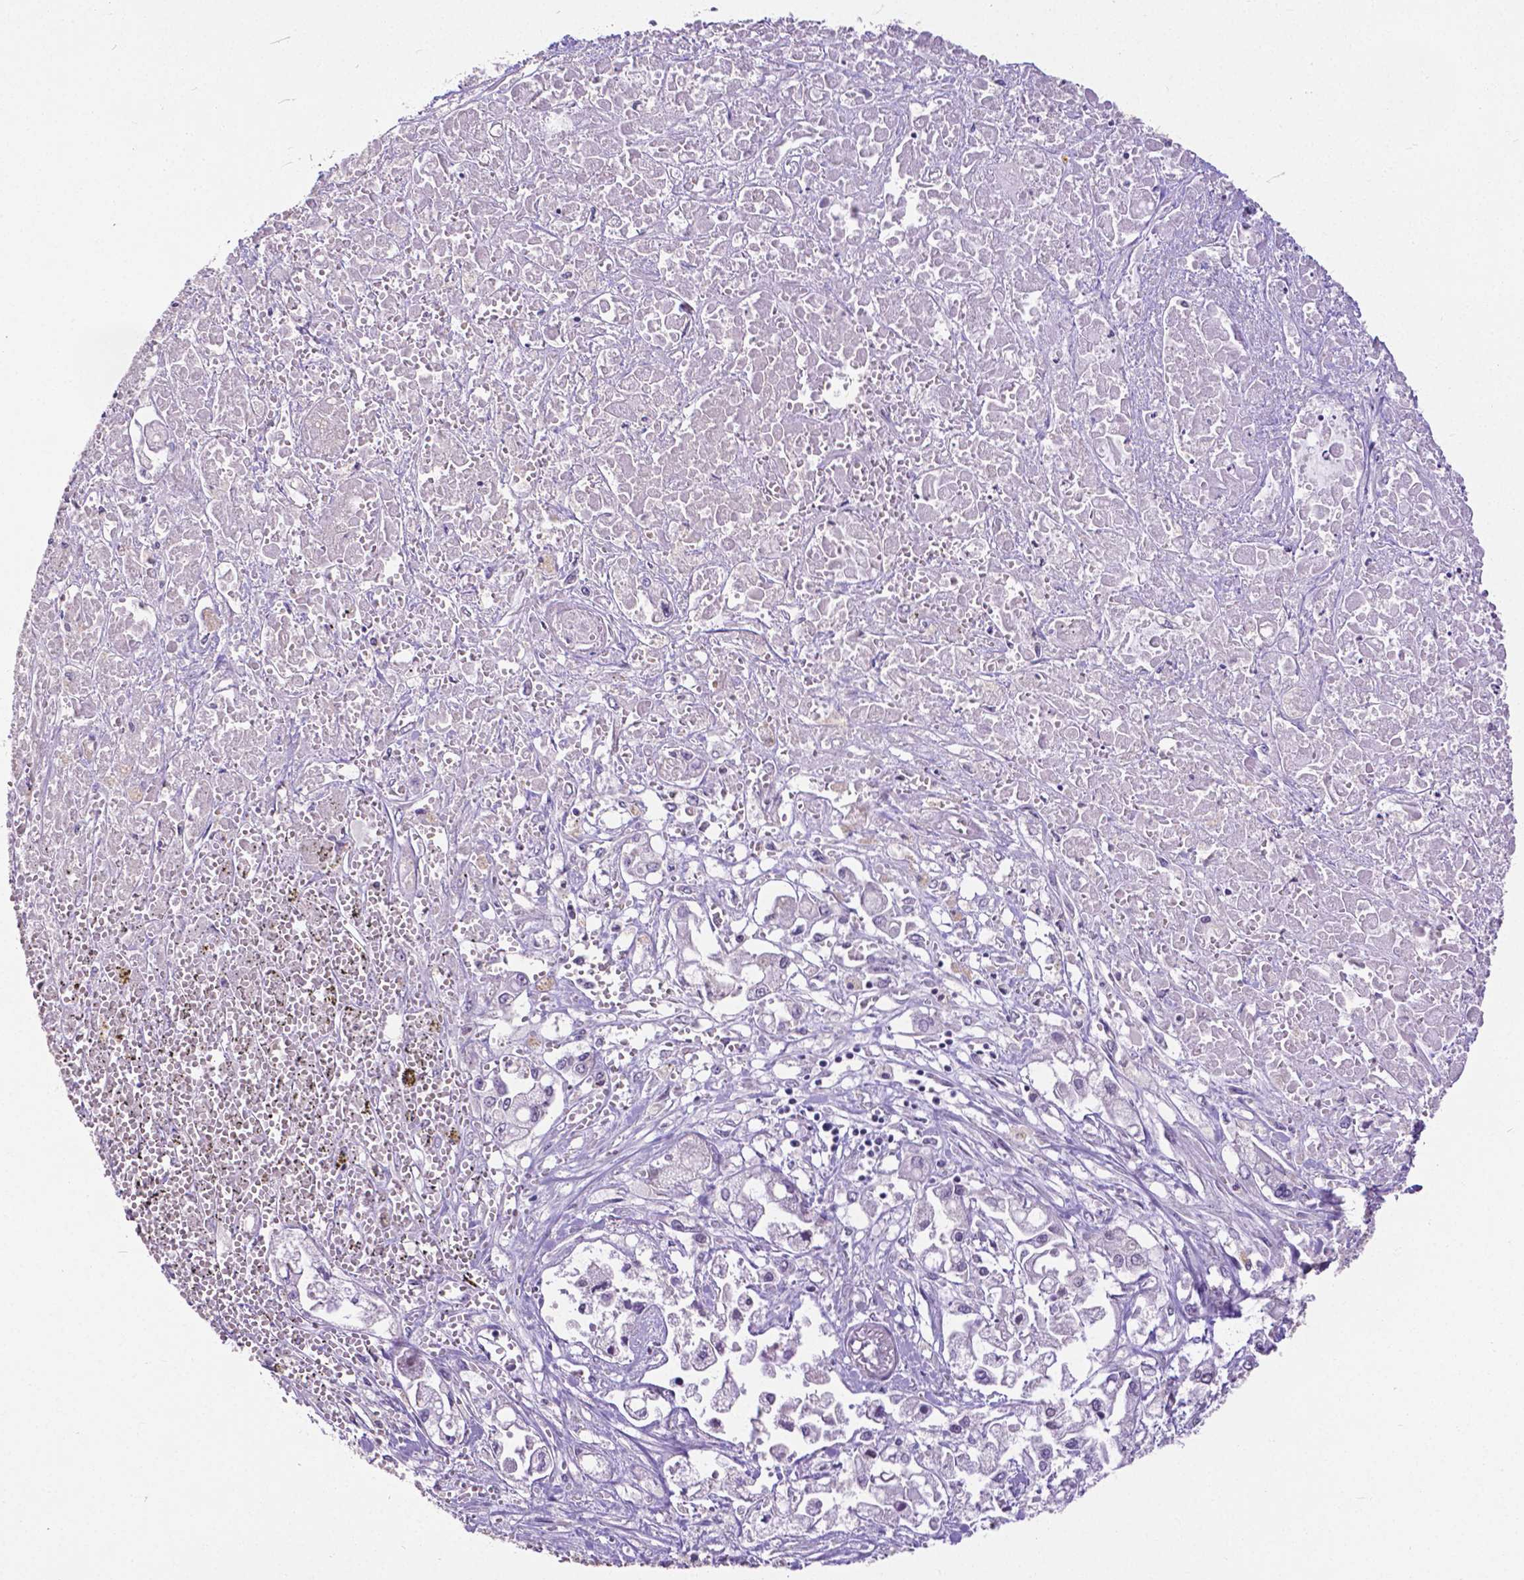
{"staining": {"intensity": "negative", "quantity": "none", "location": "none"}, "tissue": "pancreatic cancer", "cell_type": "Tumor cells", "image_type": "cancer", "snomed": [{"axis": "morphology", "description": "Adenocarcinoma, NOS"}, {"axis": "topography", "description": "Pancreas"}], "caption": "DAB immunohistochemical staining of adenocarcinoma (pancreatic) displays no significant staining in tumor cells.", "gene": "ATRX", "patient": {"sex": "male", "age": 71}}